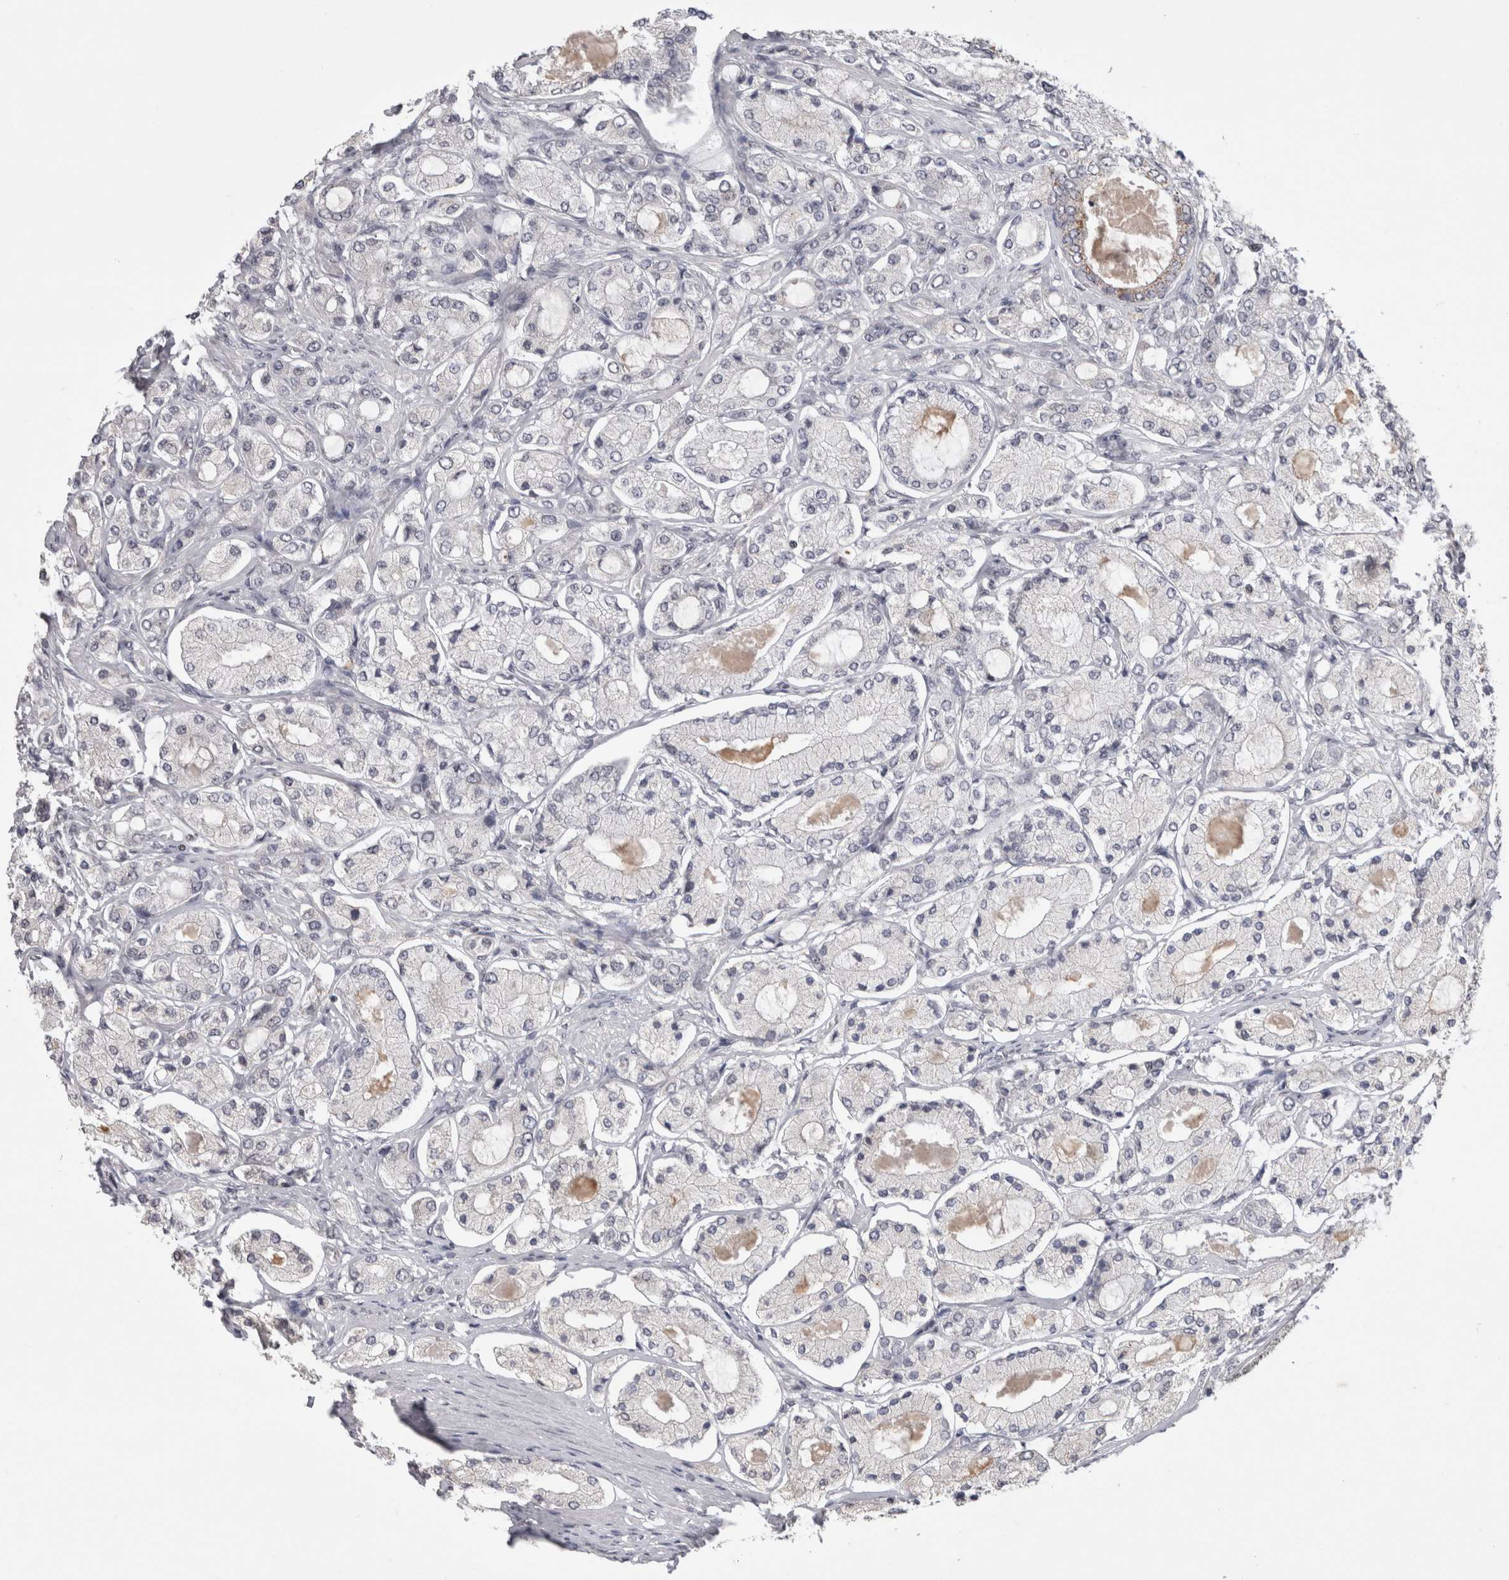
{"staining": {"intensity": "negative", "quantity": "none", "location": "none"}, "tissue": "prostate cancer", "cell_type": "Tumor cells", "image_type": "cancer", "snomed": [{"axis": "morphology", "description": "Adenocarcinoma, High grade"}, {"axis": "topography", "description": "Prostate"}], "caption": "Immunohistochemistry of human prostate adenocarcinoma (high-grade) exhibits no positivity in tumor cells.", "gene": "DAXX", "patient": {"sex": "male", "age": 65}}